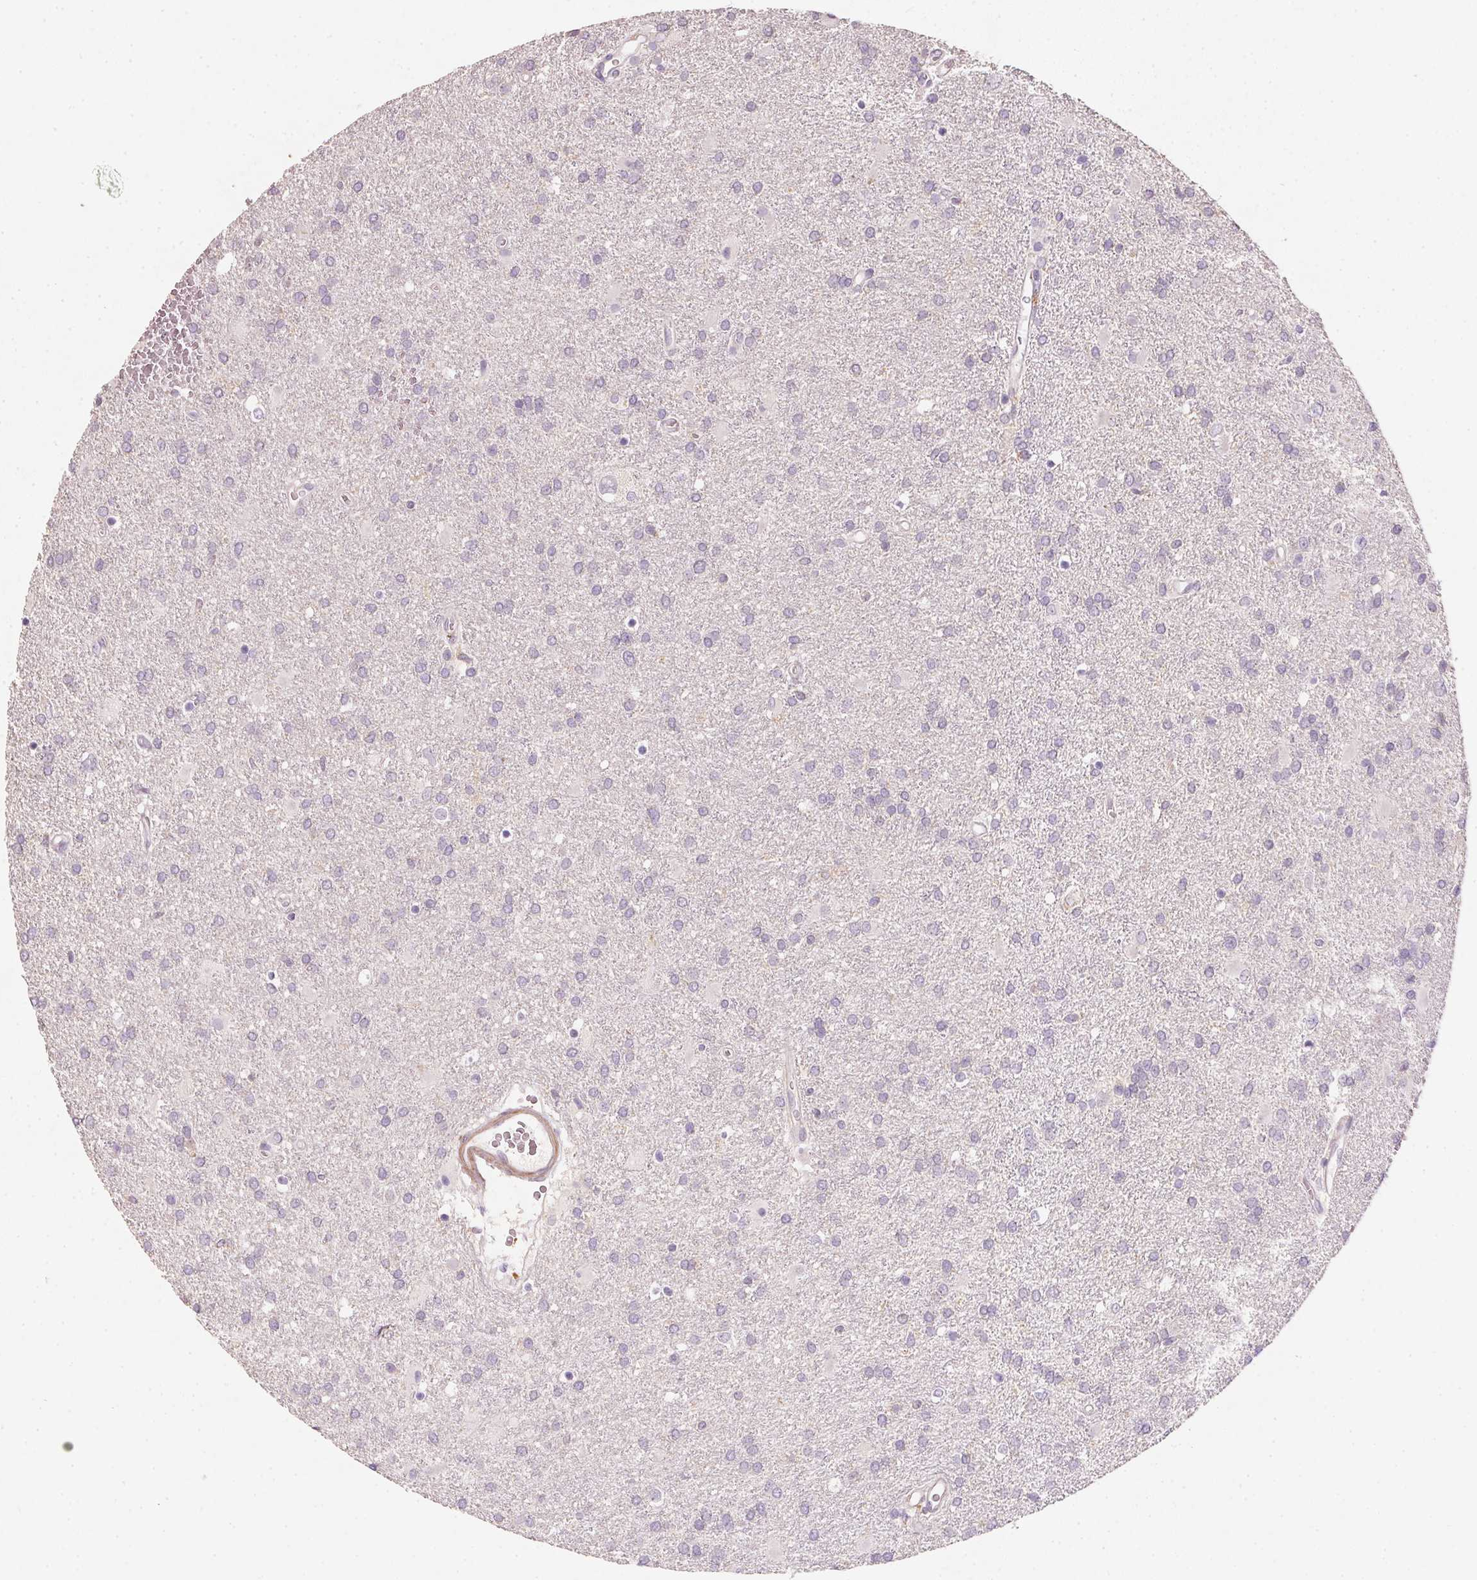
{"staining": {"intensity": "negative", "quantity": "none", "location": "none"}, "tissue": "glioma", "cell_type": "Tumor cells", "image_type": "cancer", "snomed": [{"axis": "morphology", "description": "Glioma, malignant, Low grade"}, {"axis": "topography", "description": "Brain"}], "caption": "Tumor cells are negative for brown protein staining in glioma. (DAB immunohistochemistry (IHC) with hematoxylin counter stain).", "gene": "KCNK15", "patient": {"sex": "male", "age": 66}}